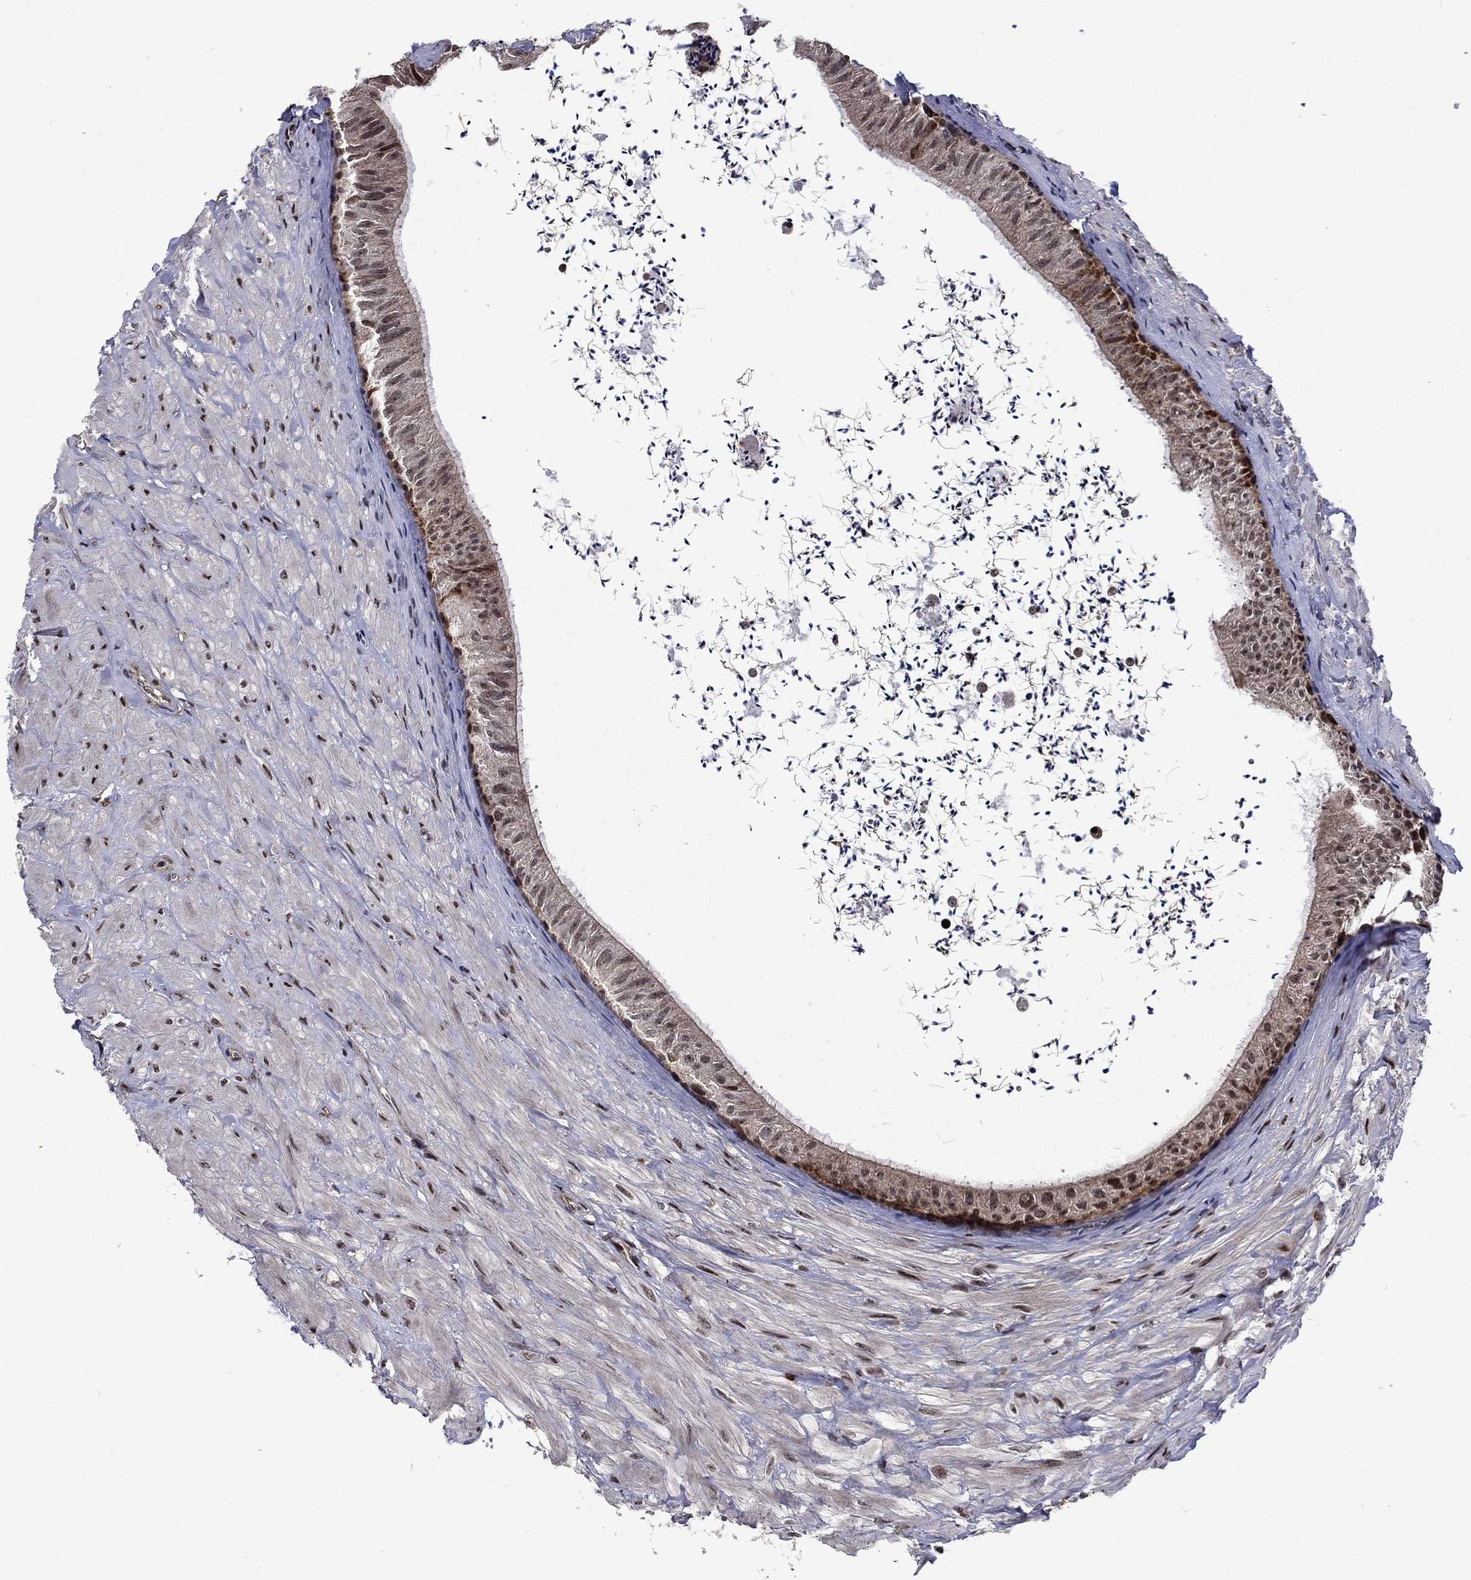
{"staining": {"intensity": "strong", "quantity": "<25%", "location": "cytoplasmic/membranous,nuclear"}, "tissue": "epididymis", "cell_type": "Glandular cells", "image_type": "normal", "snomed": [{"axis": "morphology", "description": "Normal tissue, NOS"}, {"axis": "topography", "description": "Epididymis"}], "caption": "Epididymis stained with DAB IHC demonstrates medium levels of strong cytoplasmic/membranous,nuclear expression in about <25% of glandular cells. The protein of interest is stained brown, and the nuclei are stained in blue (DAB (3,3'-diaminobenzidine) IHC with brightfield microscopy, high magnification).", "gene": "AGTPBP1", "patient": {"sex": "male", "age": 32}}